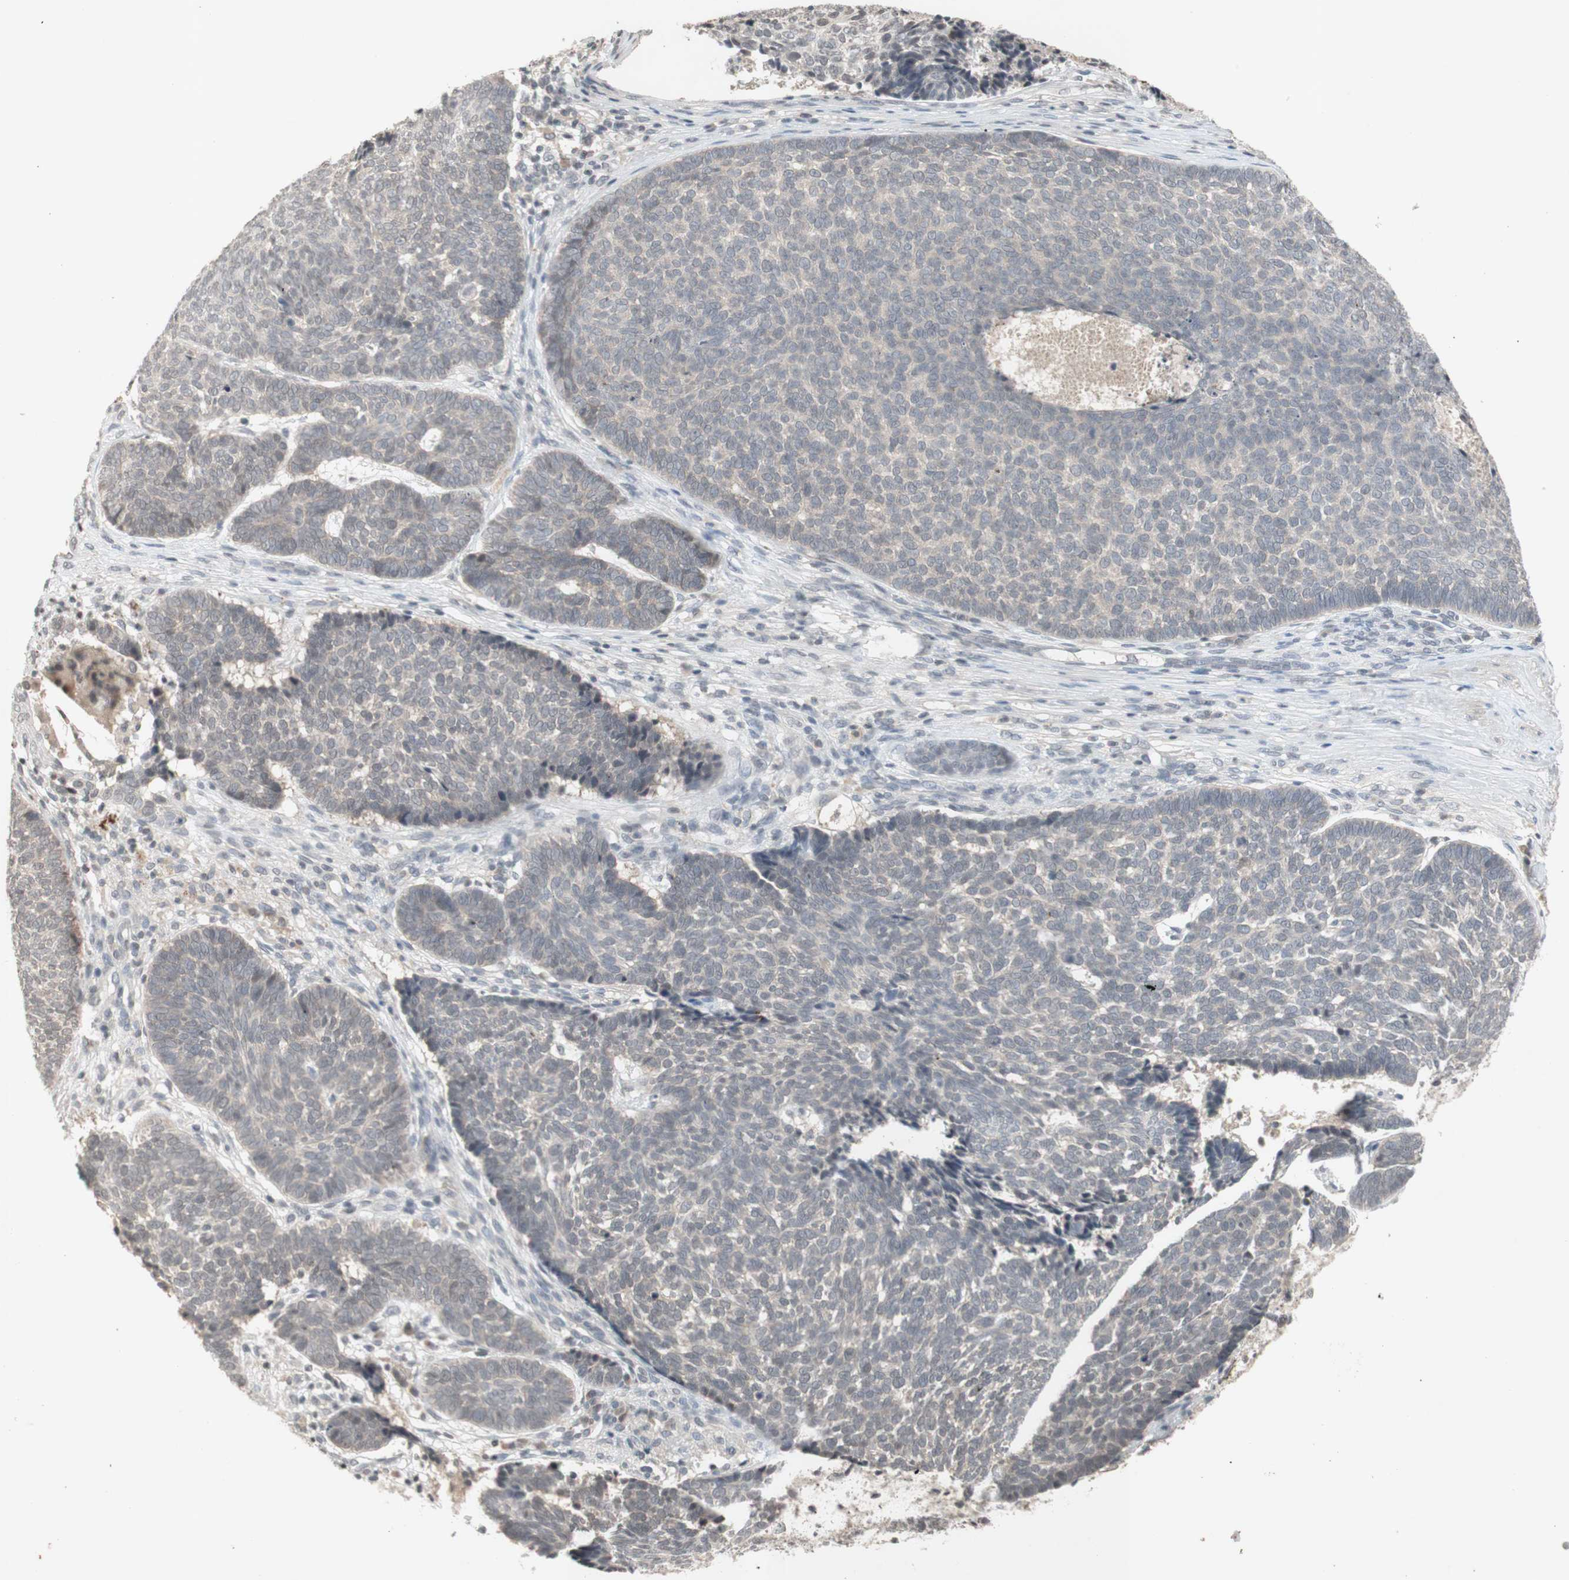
{"staining": {"intensity": "negative", "quantity": "none", "location": "none"}, "tissue": "skin cancer", "cell_type": "Tumor cells", "image_type": "cancer", "snomed": [{"axis": "morphology", "description": "Basal cell carcinoma"}, {"axis": "topography", "description": "Skin"}], "caption": "A micrograph of skin basal cell carcinoma stained for a protein reveals no brown staining in tumor cells. (DAB immunohistochemistry (IHC), high magnification).", "gene": "GLI1", "patient": {"sex": "male", "age": 84}}